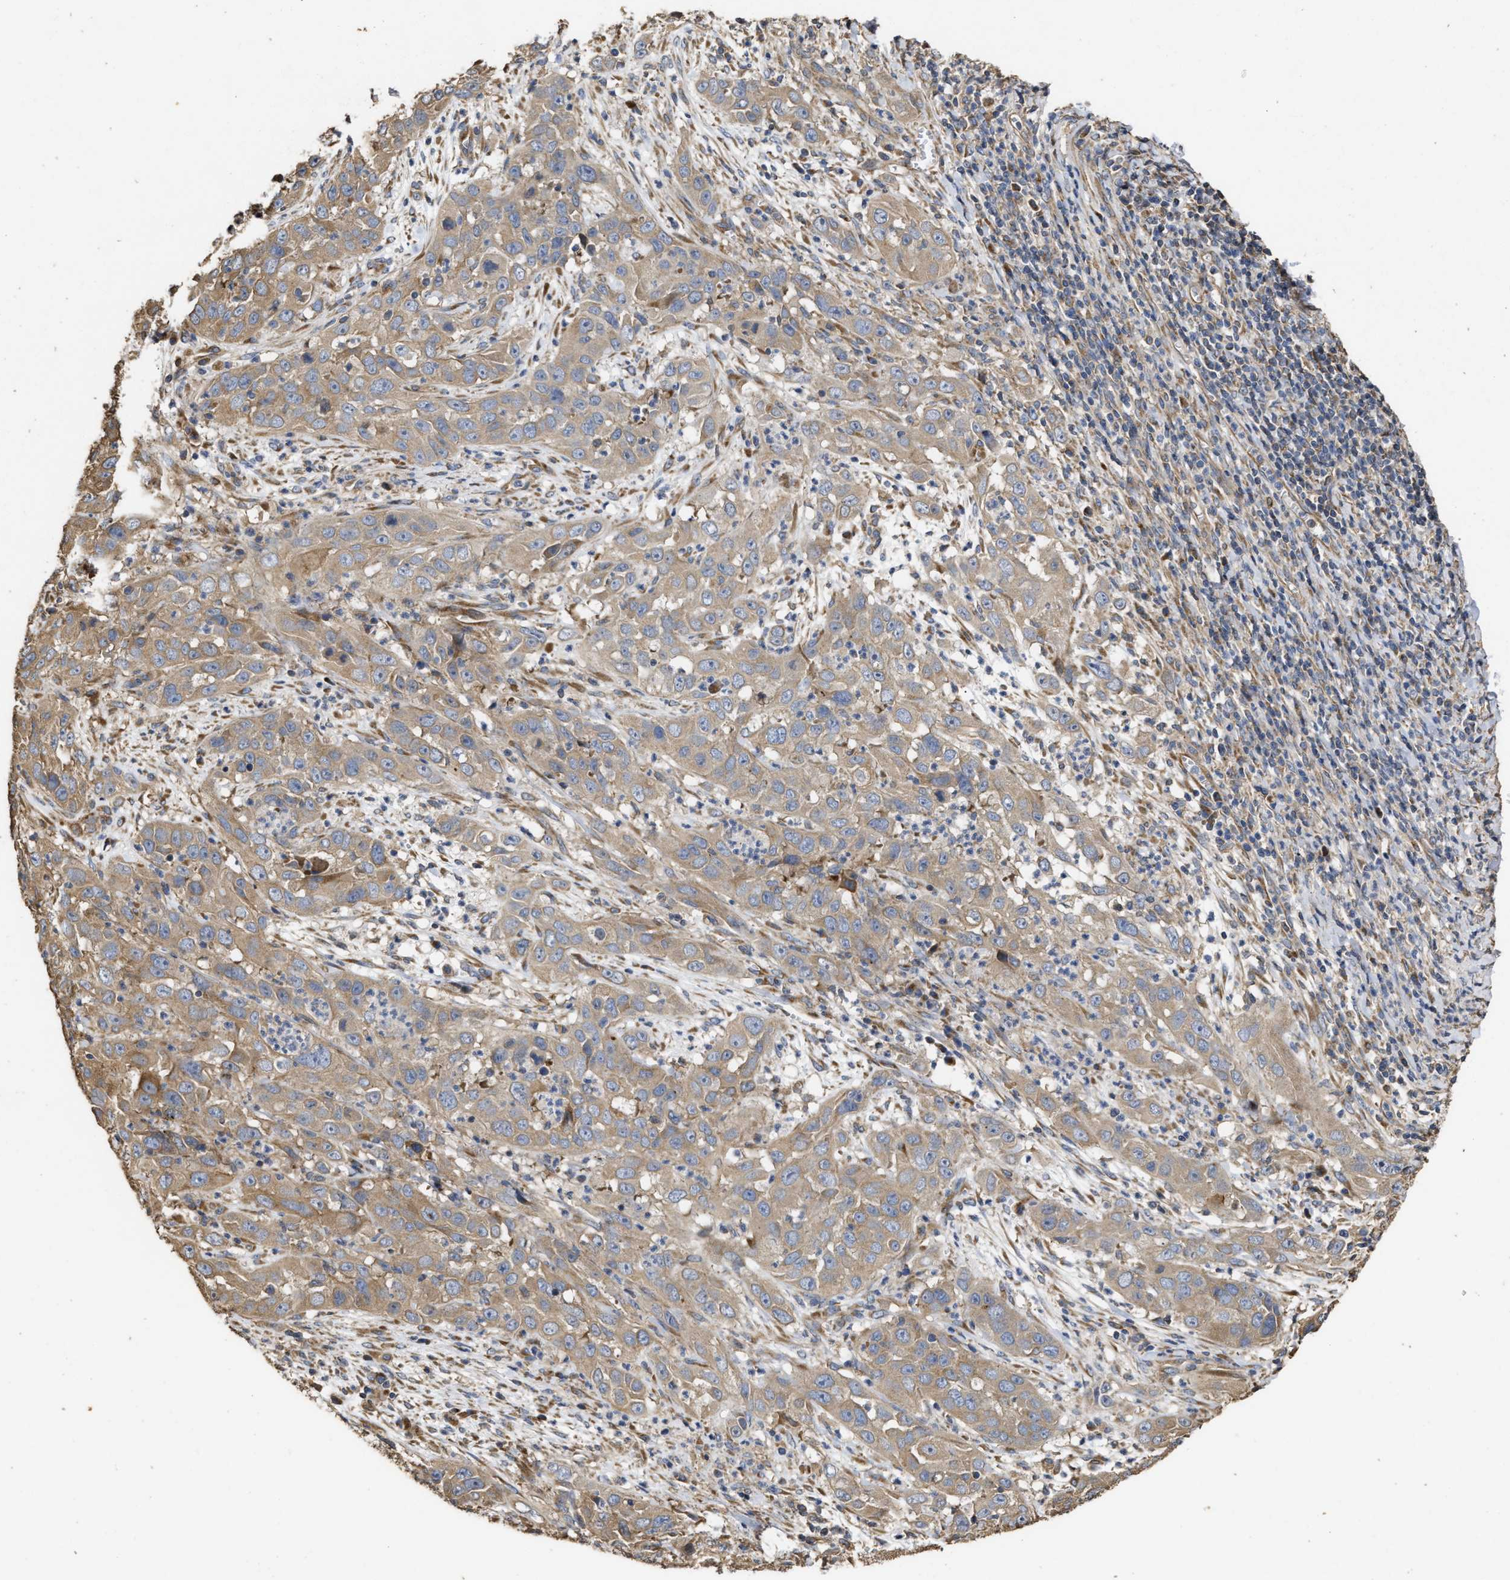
{"staining": {"intensity": "moderate", "quantity": ">75%", "location": "cytoplasmic/membranous"}, "tissue": "cervical cancer", "cell_type": "Tumor cells", "image_type": "cancer", "snomed": [{"axis": "morphology", "description": "Squamous cell carcinoma, NOS"}, {"axis": "topography", "description": "Cervix"}], "caption": "Protein analysis of cervical cancer (squamous cell carcinoma) tissue exhibits moderate cytoplasmic/membranous expression in approximately >75% of tumor cells. (brown staining indicates protein expression, while blue staining denotes nuclei).", "gene": "NAV1", "patient": {"sex": "female", "age": 32}}